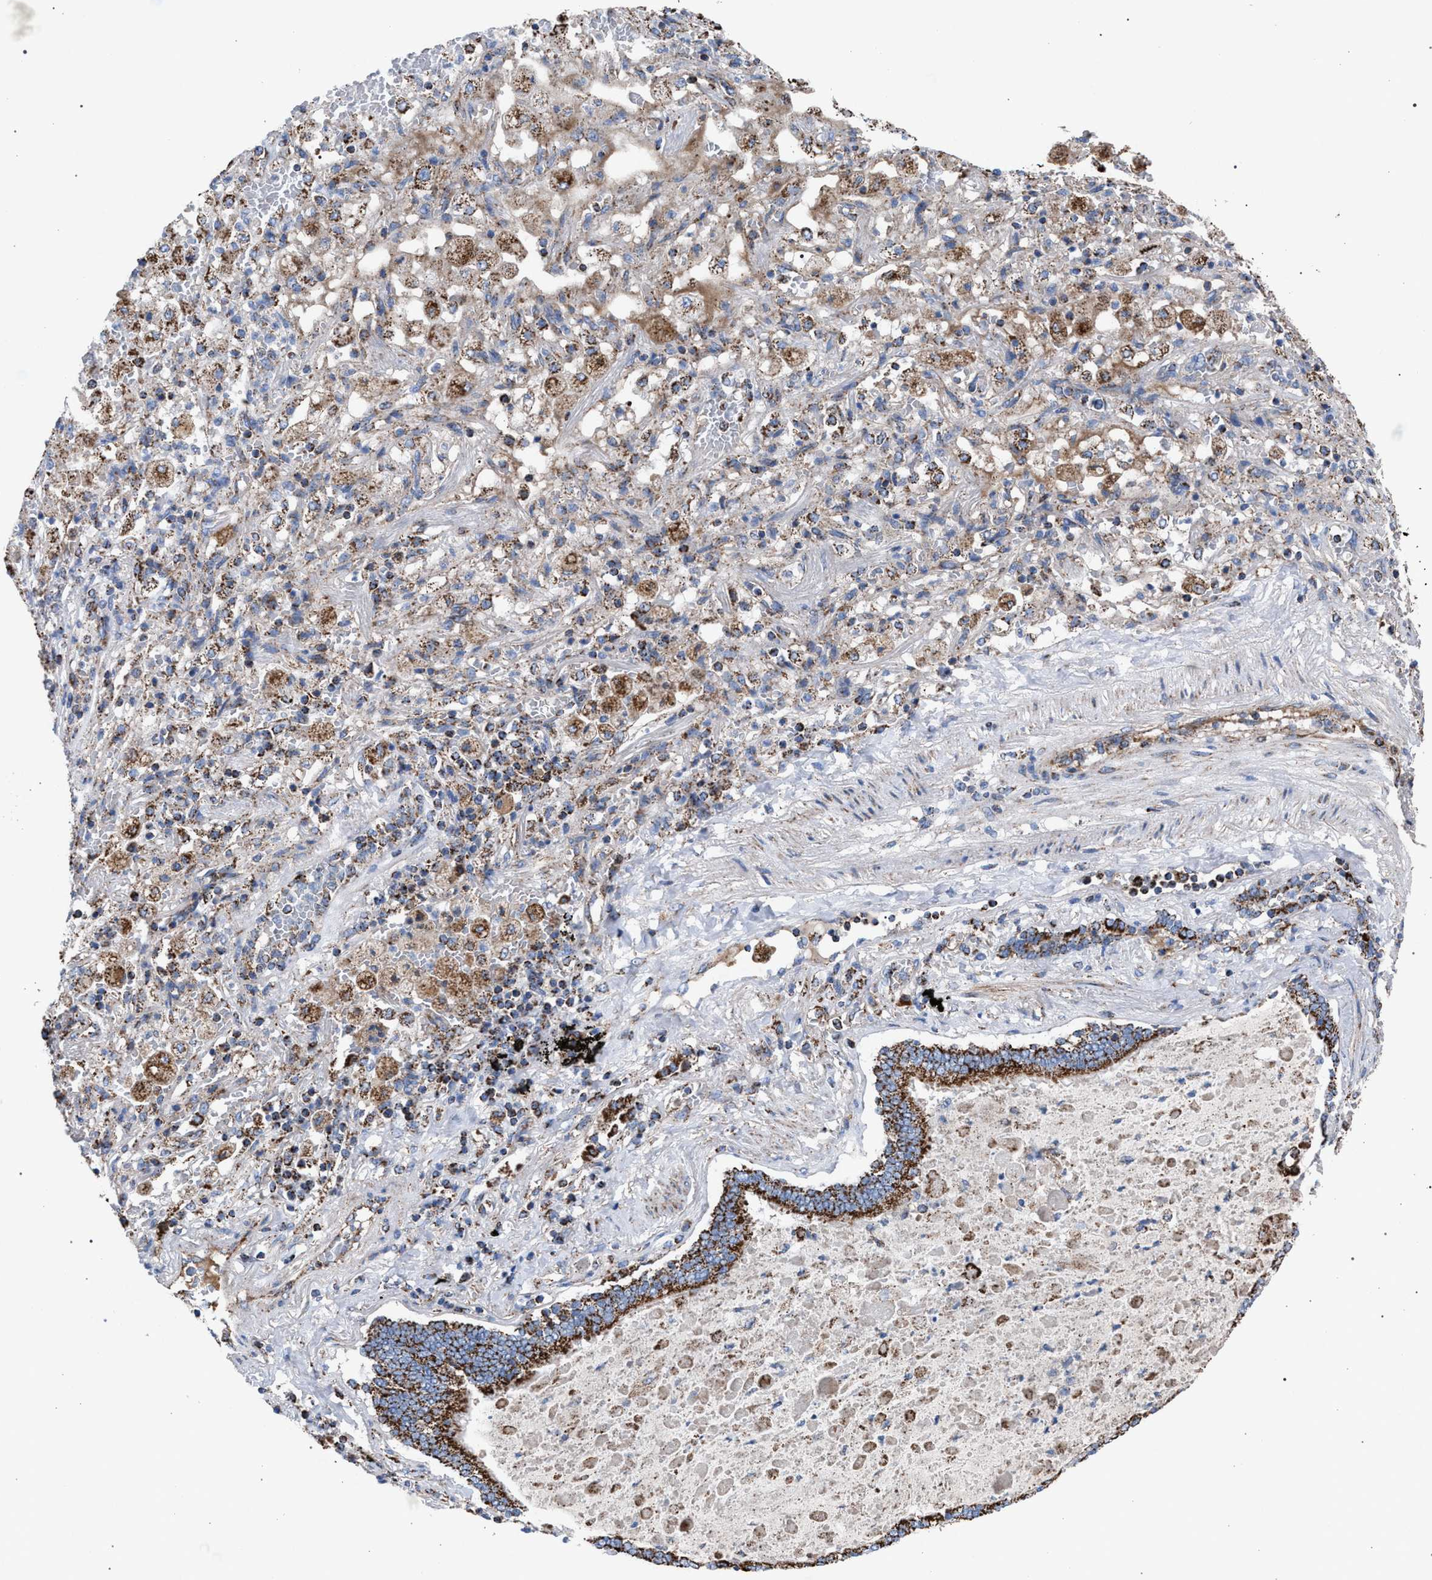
{"staining": {"intensity": "strong", "quantity": ">75%", "location": "cytoplasmic/membranous"}, "tissue": "lung cancer", "cell_type": "Tumor cells", "image_type": "cancer", "snomed": [{"axis": "morphology", "description": "Squamous cell carcinoma, NOS"}, {"axis": "topography", "description": "Lung"}], "caption": "High-magnification brightfield microscopy of lung cancer (squamous cell carcinoma) stained with DAB (3,3'-diaminobenzidine) (brown) and counterstained with hematoxylin (blue). tumor cells exhibit strong cytoplasmic/membranous staining is seen in about>75% of cells. (brown staining indicates protein expression, while blue staining denotes nuclei).", "gene": "VPS13A", "patient": {"sex": "male", "age": 61}}